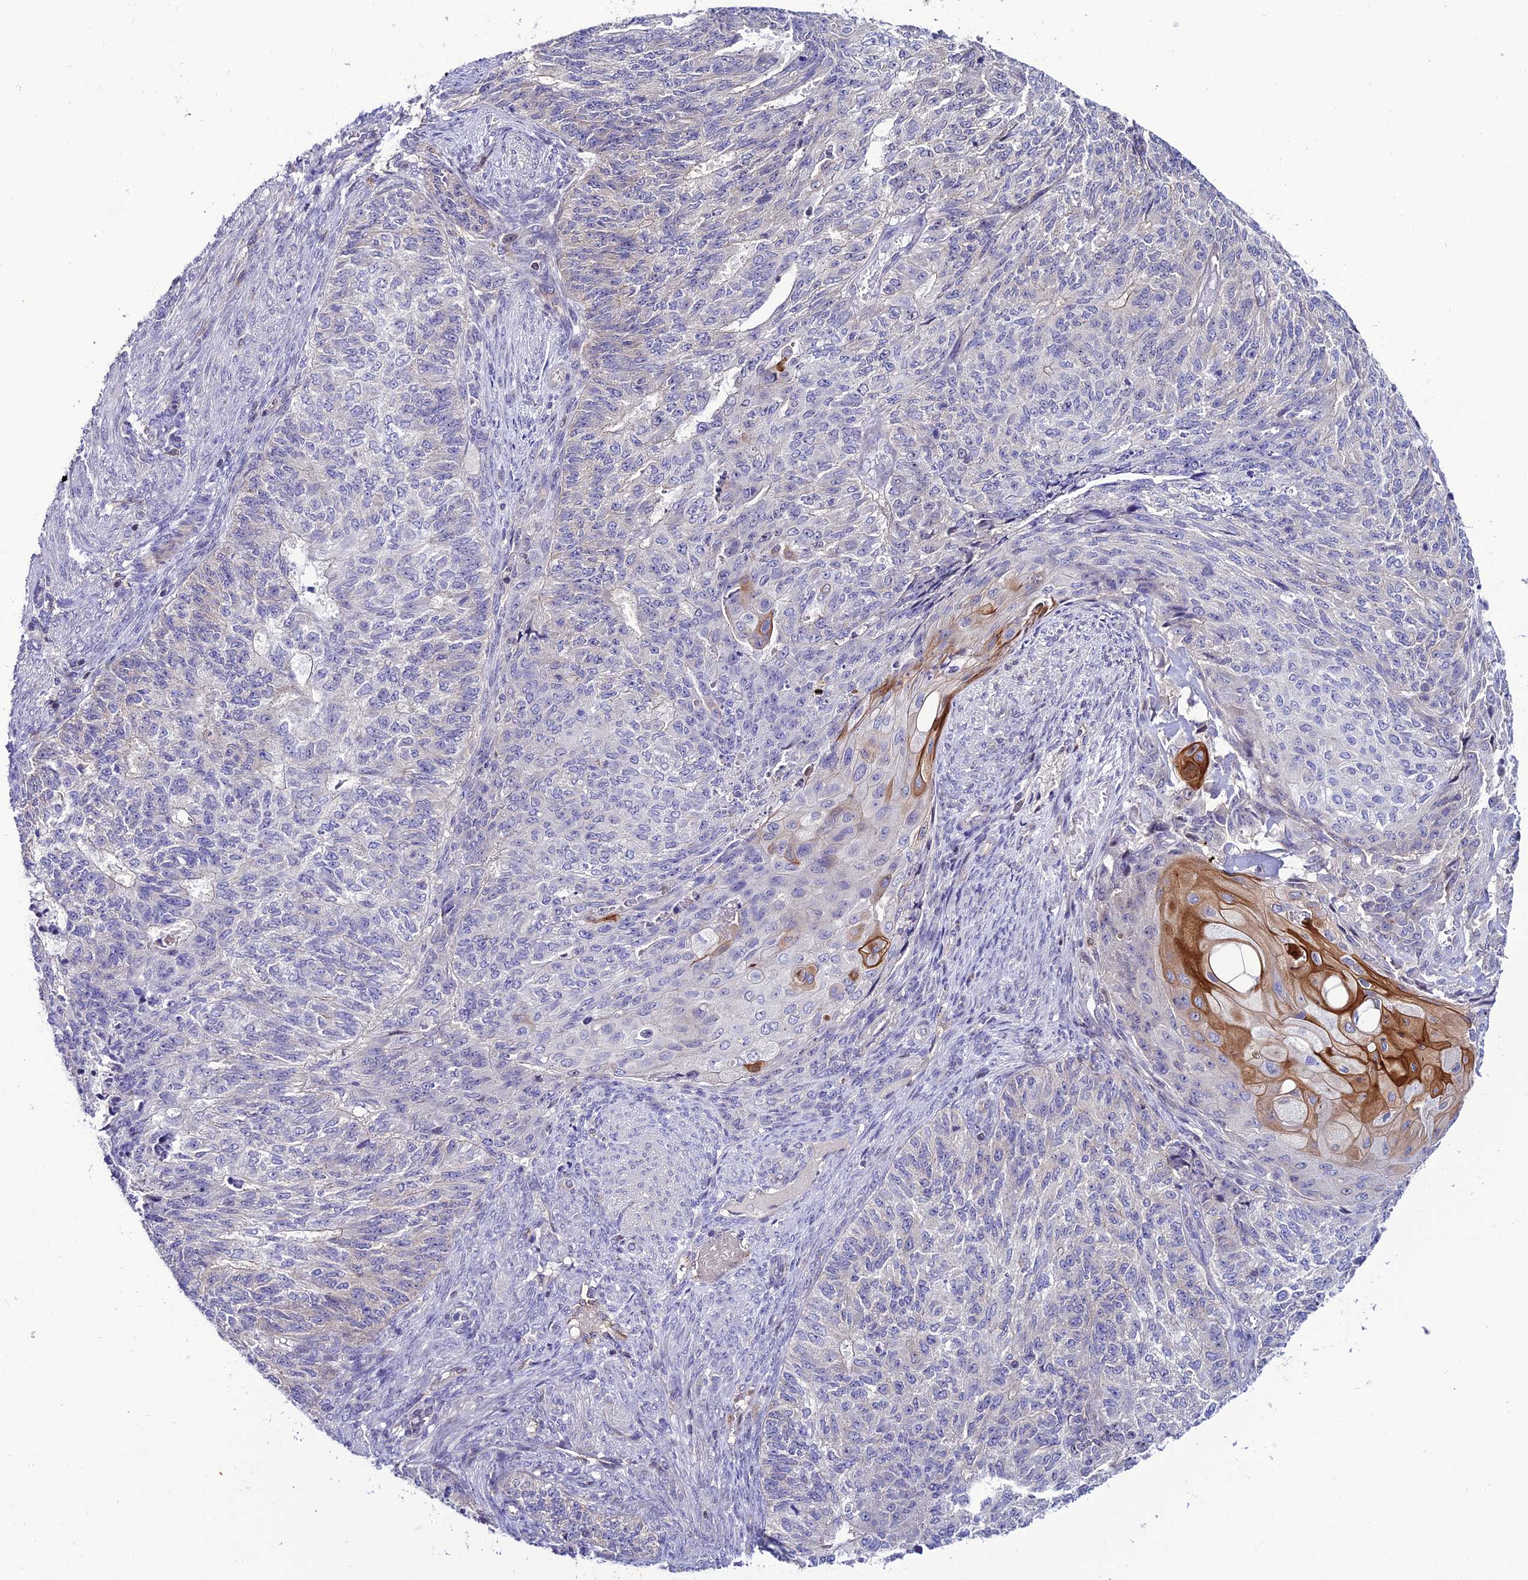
{"staining": {"intensity": "moderate", "quantity": "<25%", "location": "cytoplasmic/membranous"}, "tissue": "endometrial cancer", "cell_type": "Tumor cells", "image_type": "cancer", "snomed": [{"axis": "morphology", "description": "Adenocarcinoma, NOS"}, {"axis": "topography", "description": "Endometrium"}], "caption": "A low amount of moderate cytoplasmic/membranous expression is identified in about <25% of tumor cells in endometrial cancer tissue.", "gene": "SHQ1", "patient": {"sex": "female", "age": 32}}